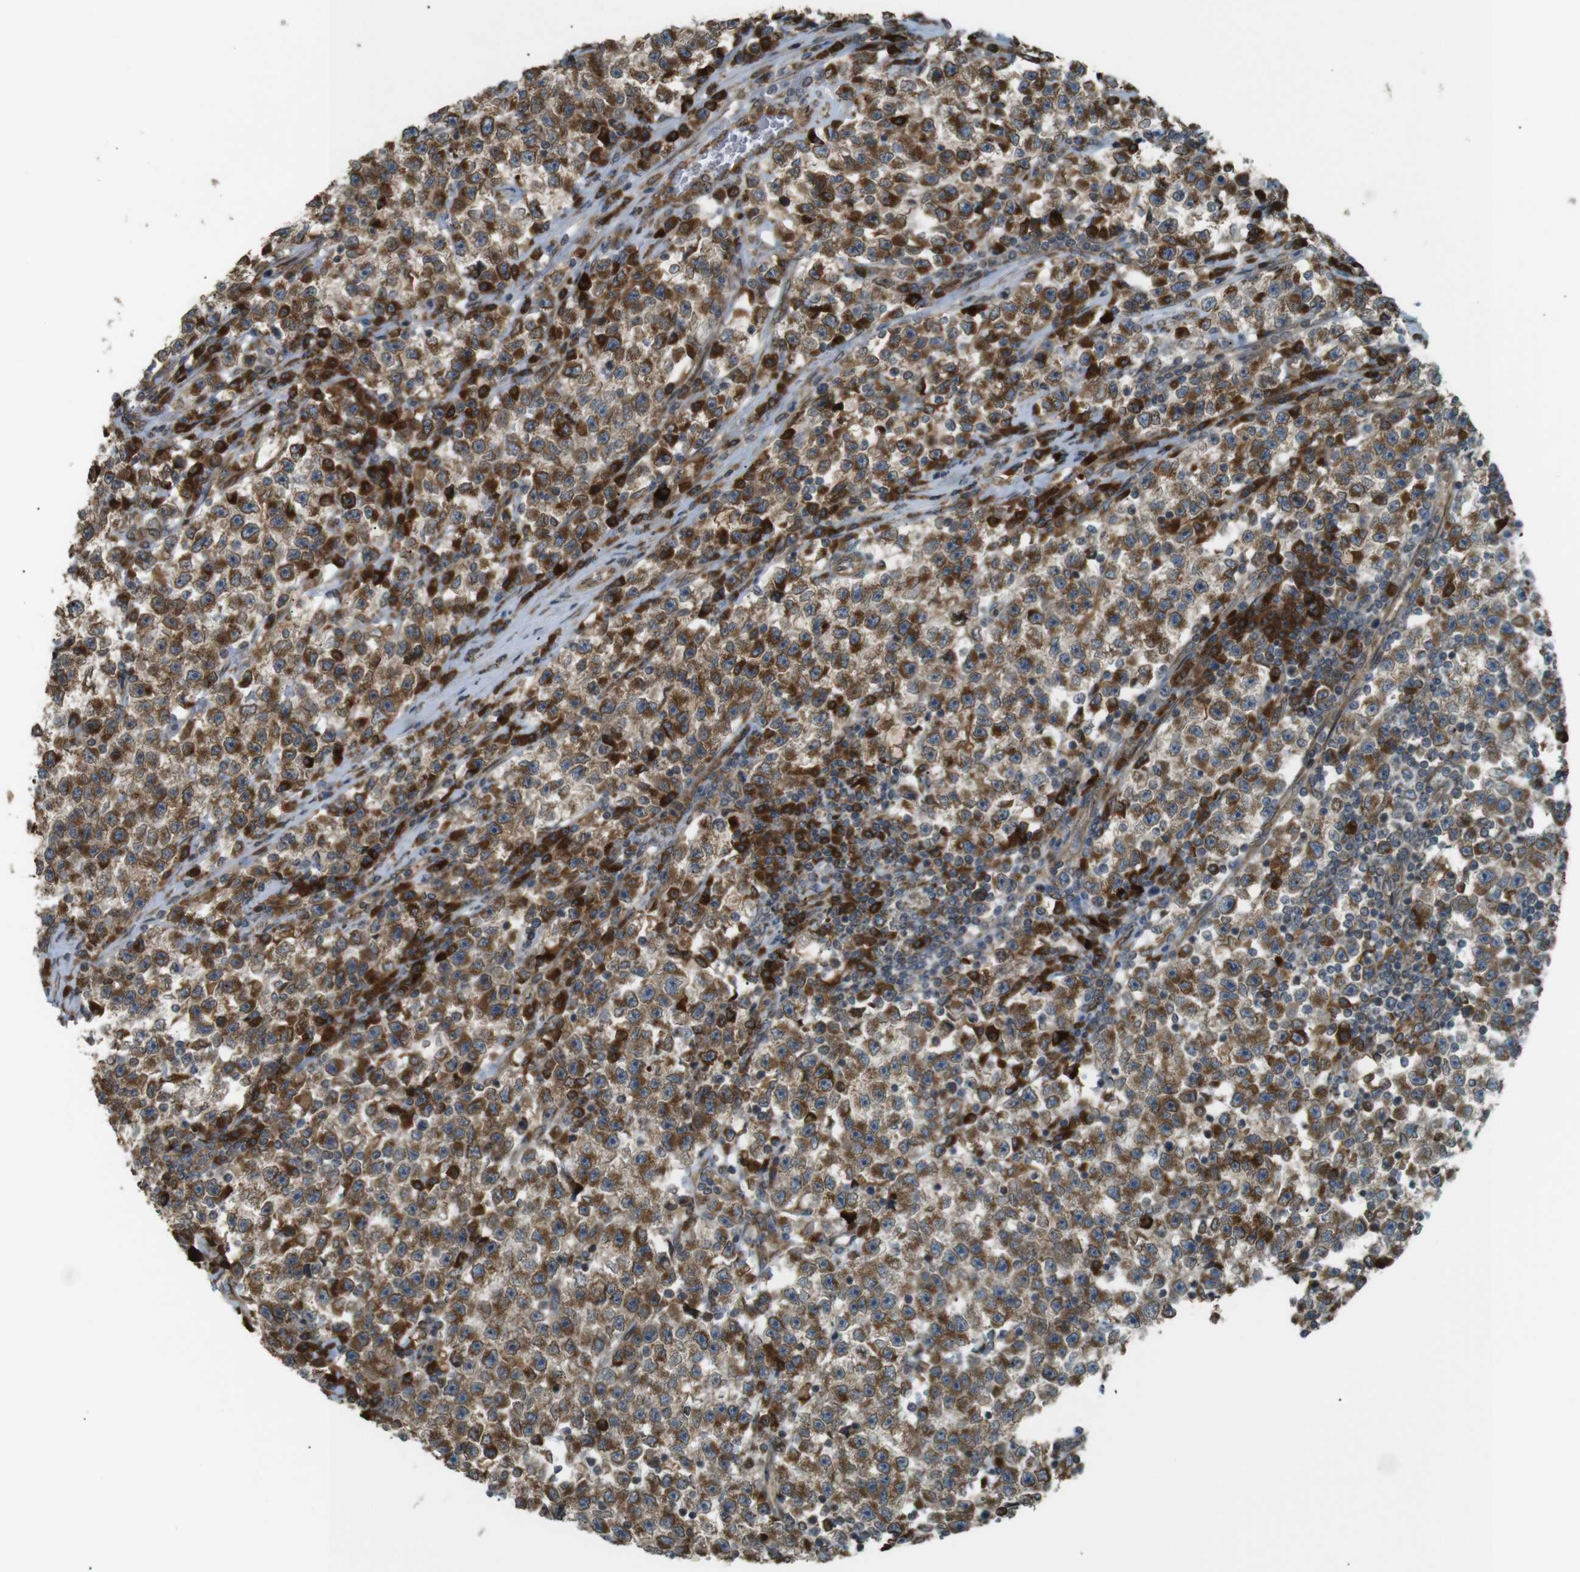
{"staining": {"intensity": "moderate", "quantity": ">75%", "location": "cytoplasmic/membranous"}, "tissue": "testis cancer", "cell_type": "Tumor cells", "image_type": "cancer", "snomed": [{"axis": "morphology", "description": "Seminoma, NOS"}, {"axis": "topography", "description": "Testis"}], "caption": "Moderate cytoplasmic/membranous protein expression is seen in about >75% of tumor cells in testis cancer (seminoma).", "gene": "TMED4", "patient": {"sex": "male", "age": 22}}